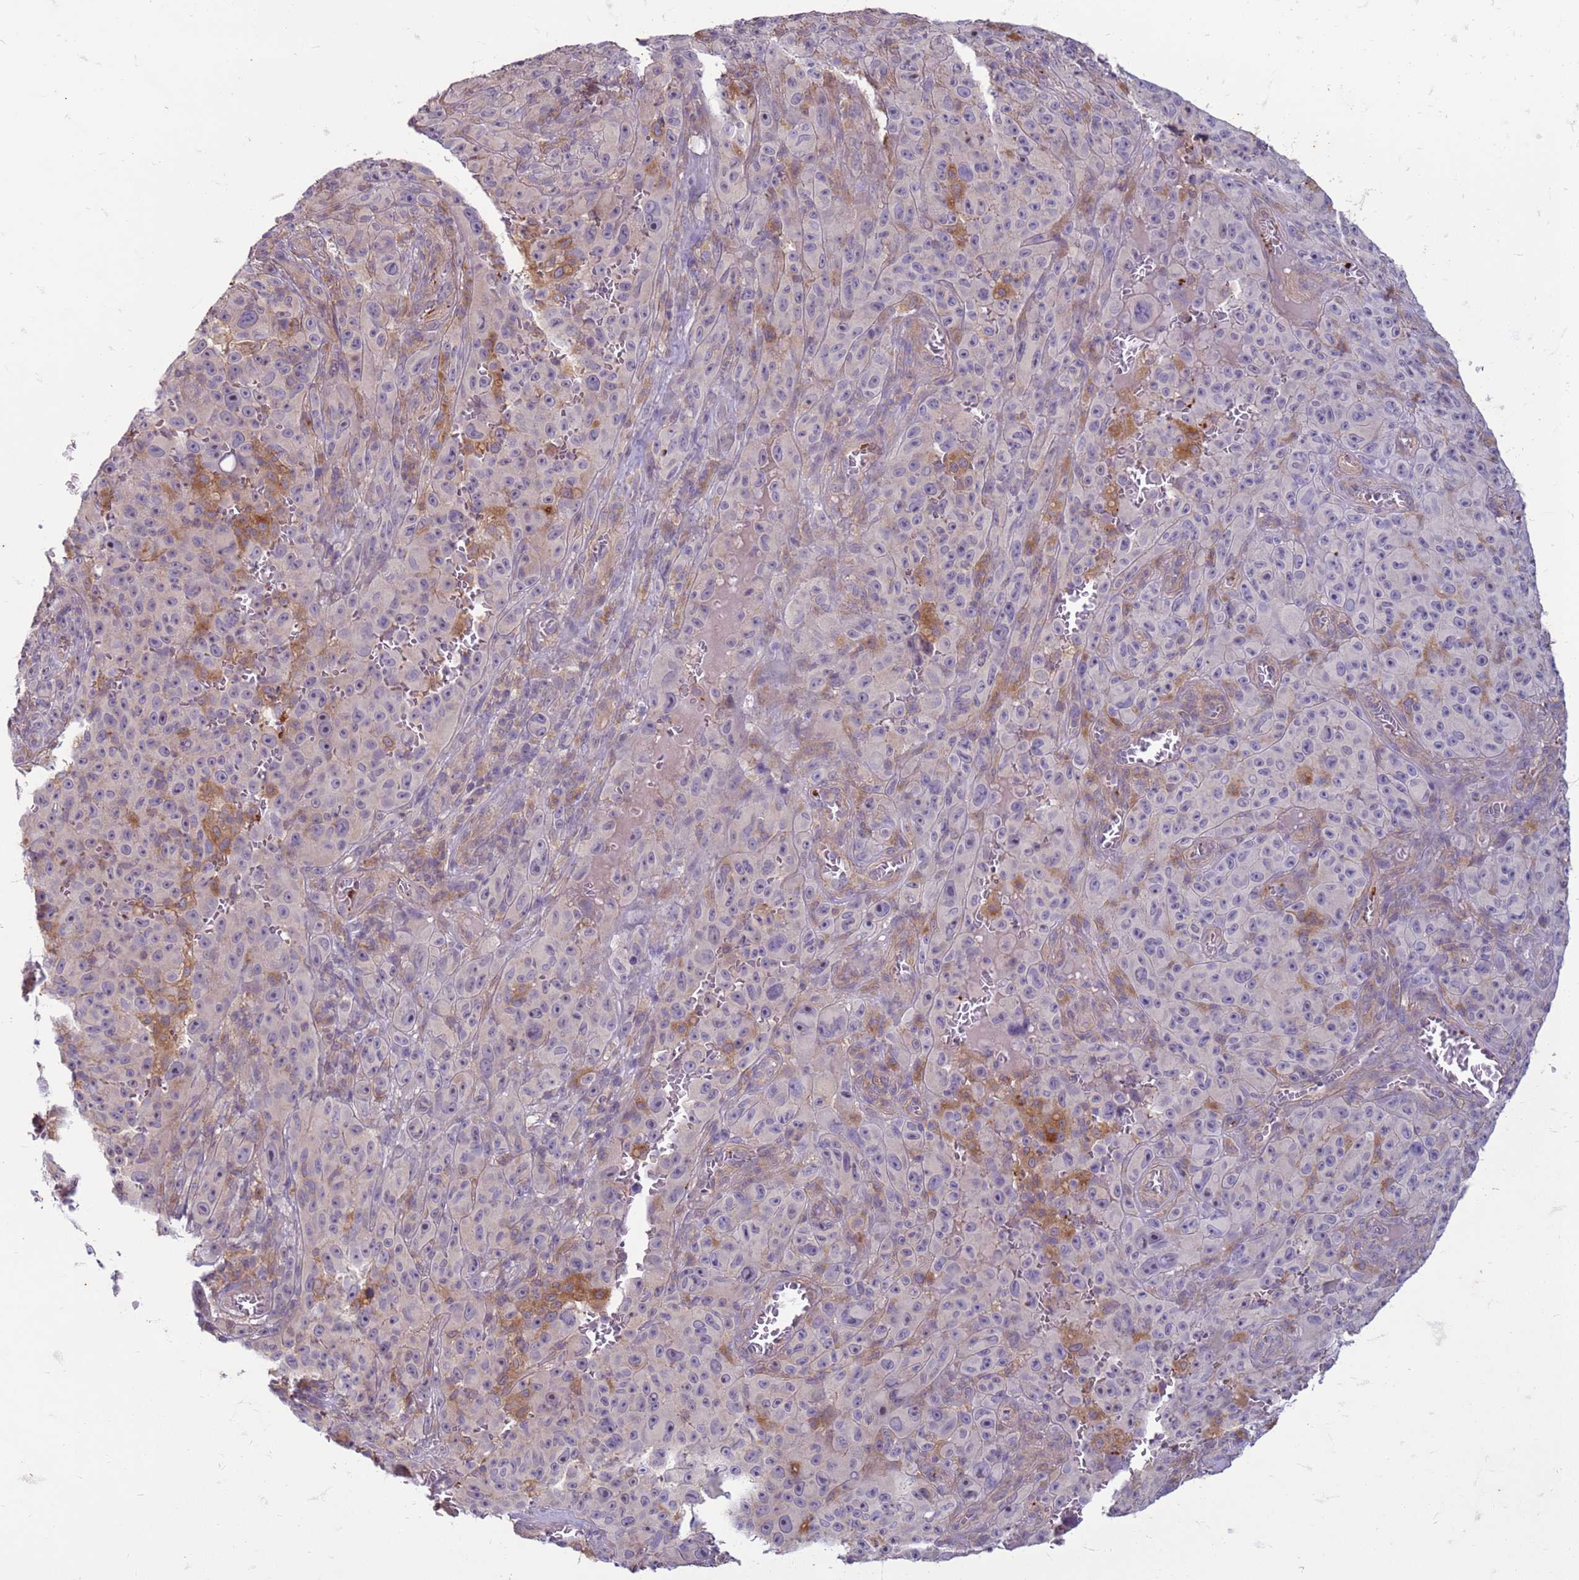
{"staining": {"intensity": "negative", "quantity": "none", "location": "none"}, "tissue": "melanoma", "cell_type": "Tumor cells", "image_type": "cancer", "snomed": [{"axis": "morphology", "description": "Malignant melanoma, NOS"}, {"axis": "topography", "description": "Skin"}], "caption": "A histopathology image of melanoma stained for a protein displays no brown staining in tumor cells.", "gene": "SLC15A3", "patient": {"sex": "female", "age": 82}}